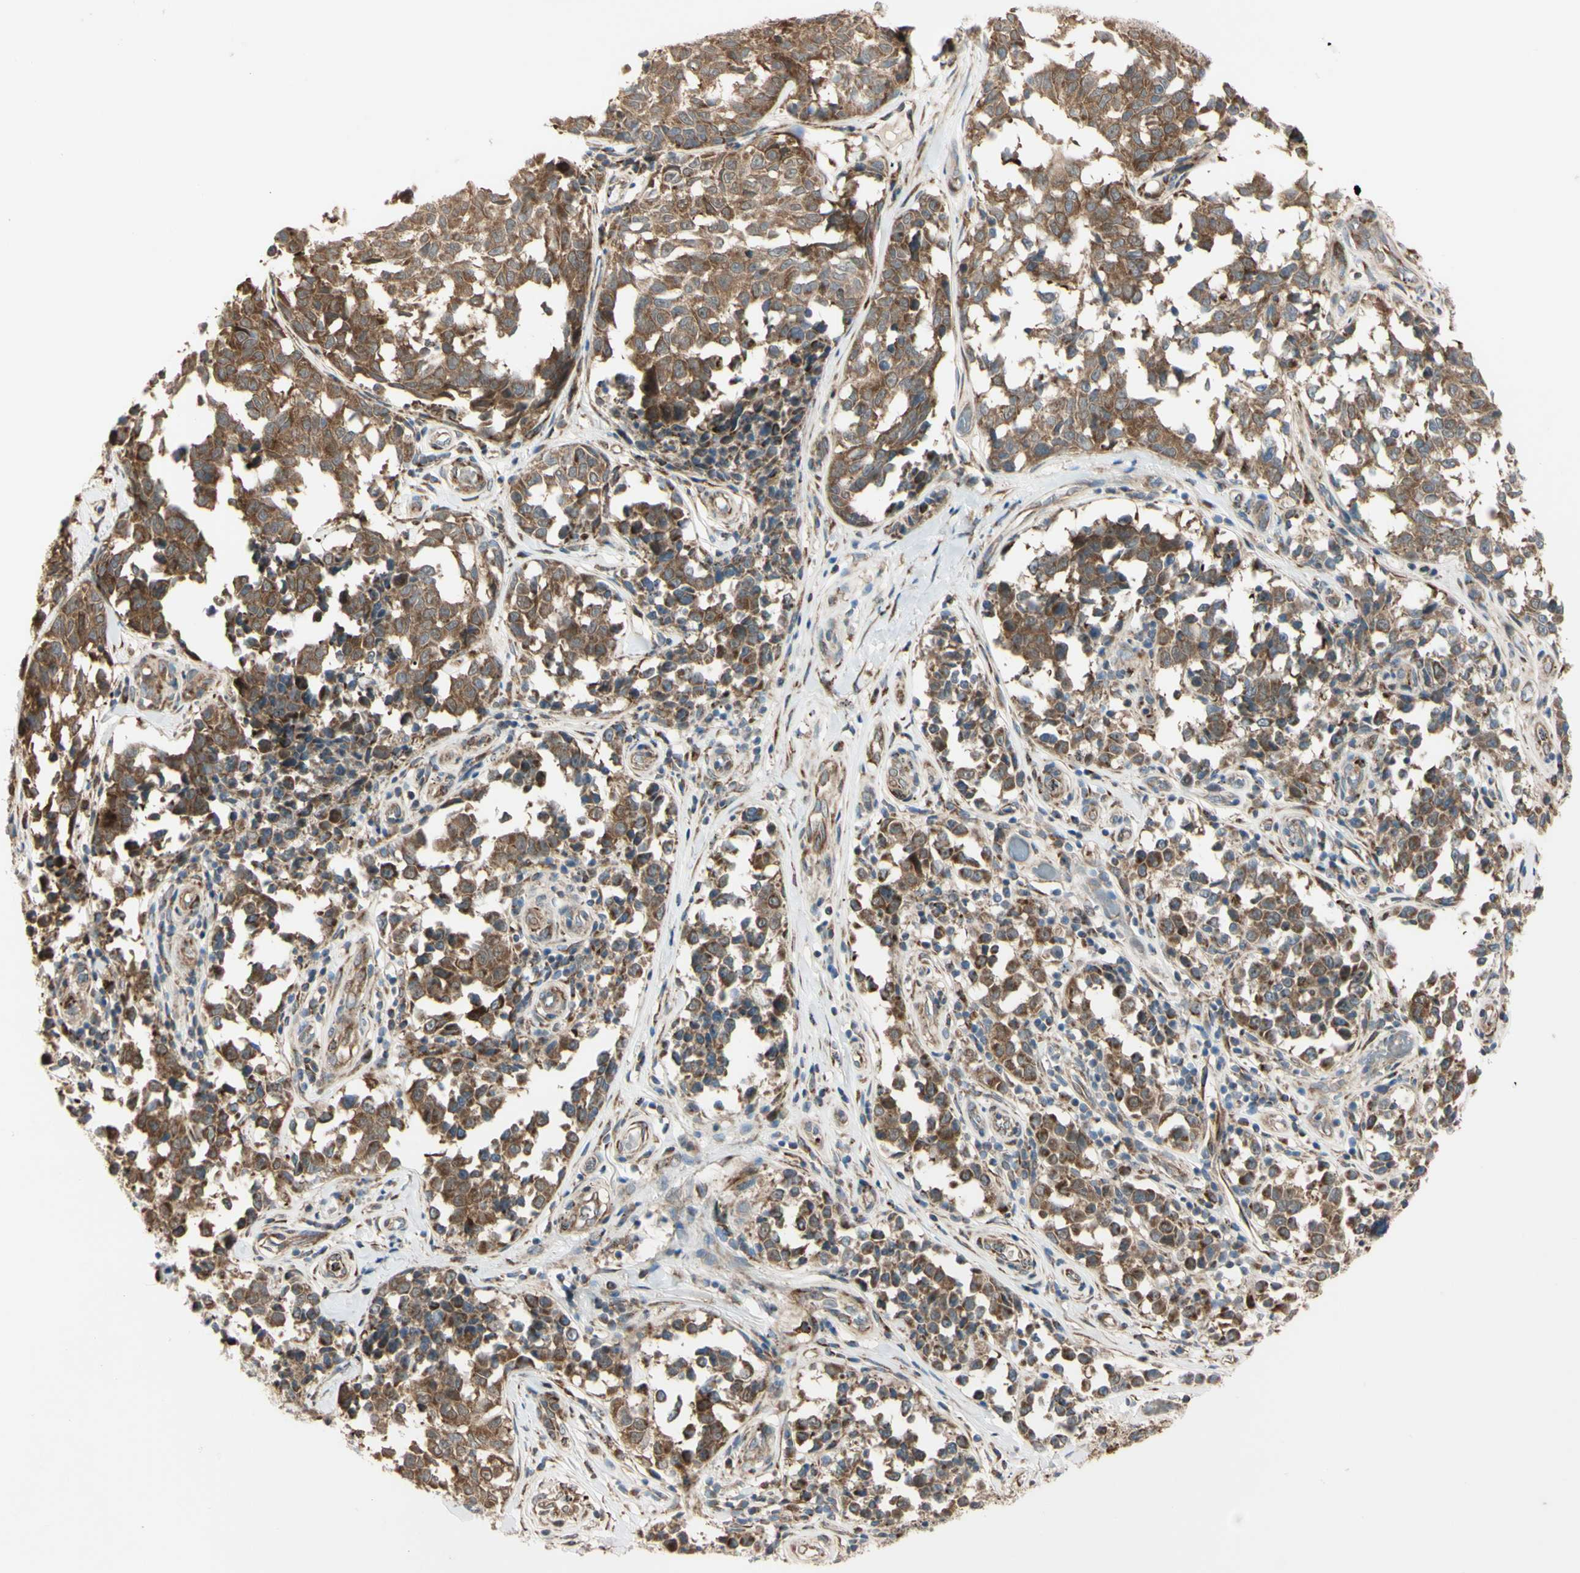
{"staining": {"intensity": "moderate", "quantity": ">75%", "location": "cytoplasmic/membranous"}, "tissue": "melanoma", "cell_type": "Tumor cells", "image_type": "cancer", "snomed": [{"axis": "morphology", "description": "Malignant melanoma, NOS"}, {"axis": "topography", "description": "Skin"}], "caption": "Immunohistochemical staining of melanoma reveals medium levels of moderate cytoplasmic/membranous positivity in approximately >75% of tumor cells.", "gene": "EIF5A", "patient": {"sex": "female", "age": 64}}